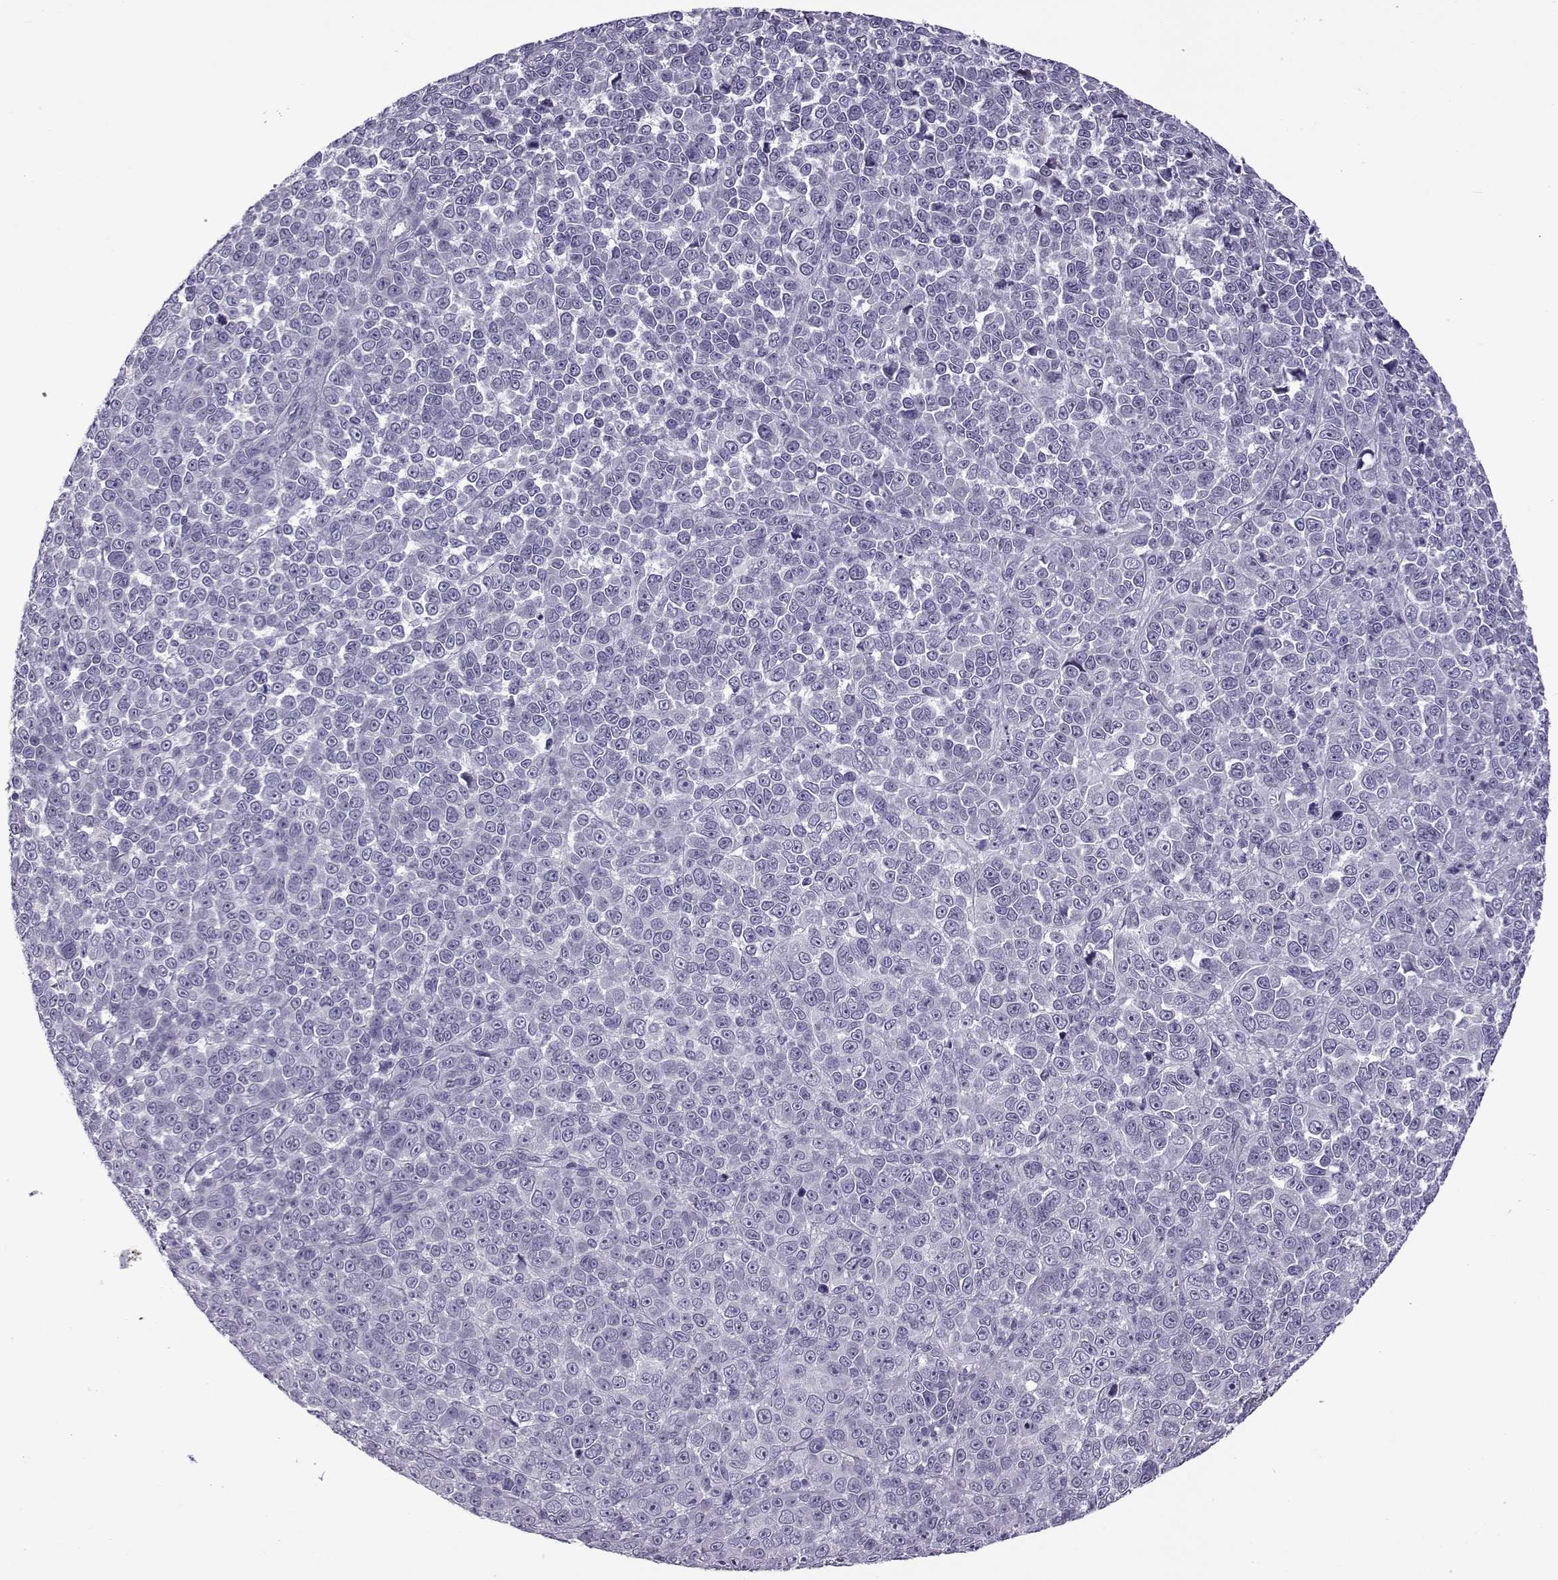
{"staining": {"intensity": "negative", "quantity": "none", "location": "none"}, "tissue": "melanoma", "cell_type": "Tumor cells", "image_type": "cancer", "snomed": [{"axis": "morphology", "description": "Malignant melanoma, NOS"}, {"axis": "topography", "description": "Skin"}], "caption": "IHC image of human malignant melanoma stained for a protein (brown), which displays no staining in tumor cells.", "gene": "OIP5", "patient": {"sex": "female", "age": 95}}